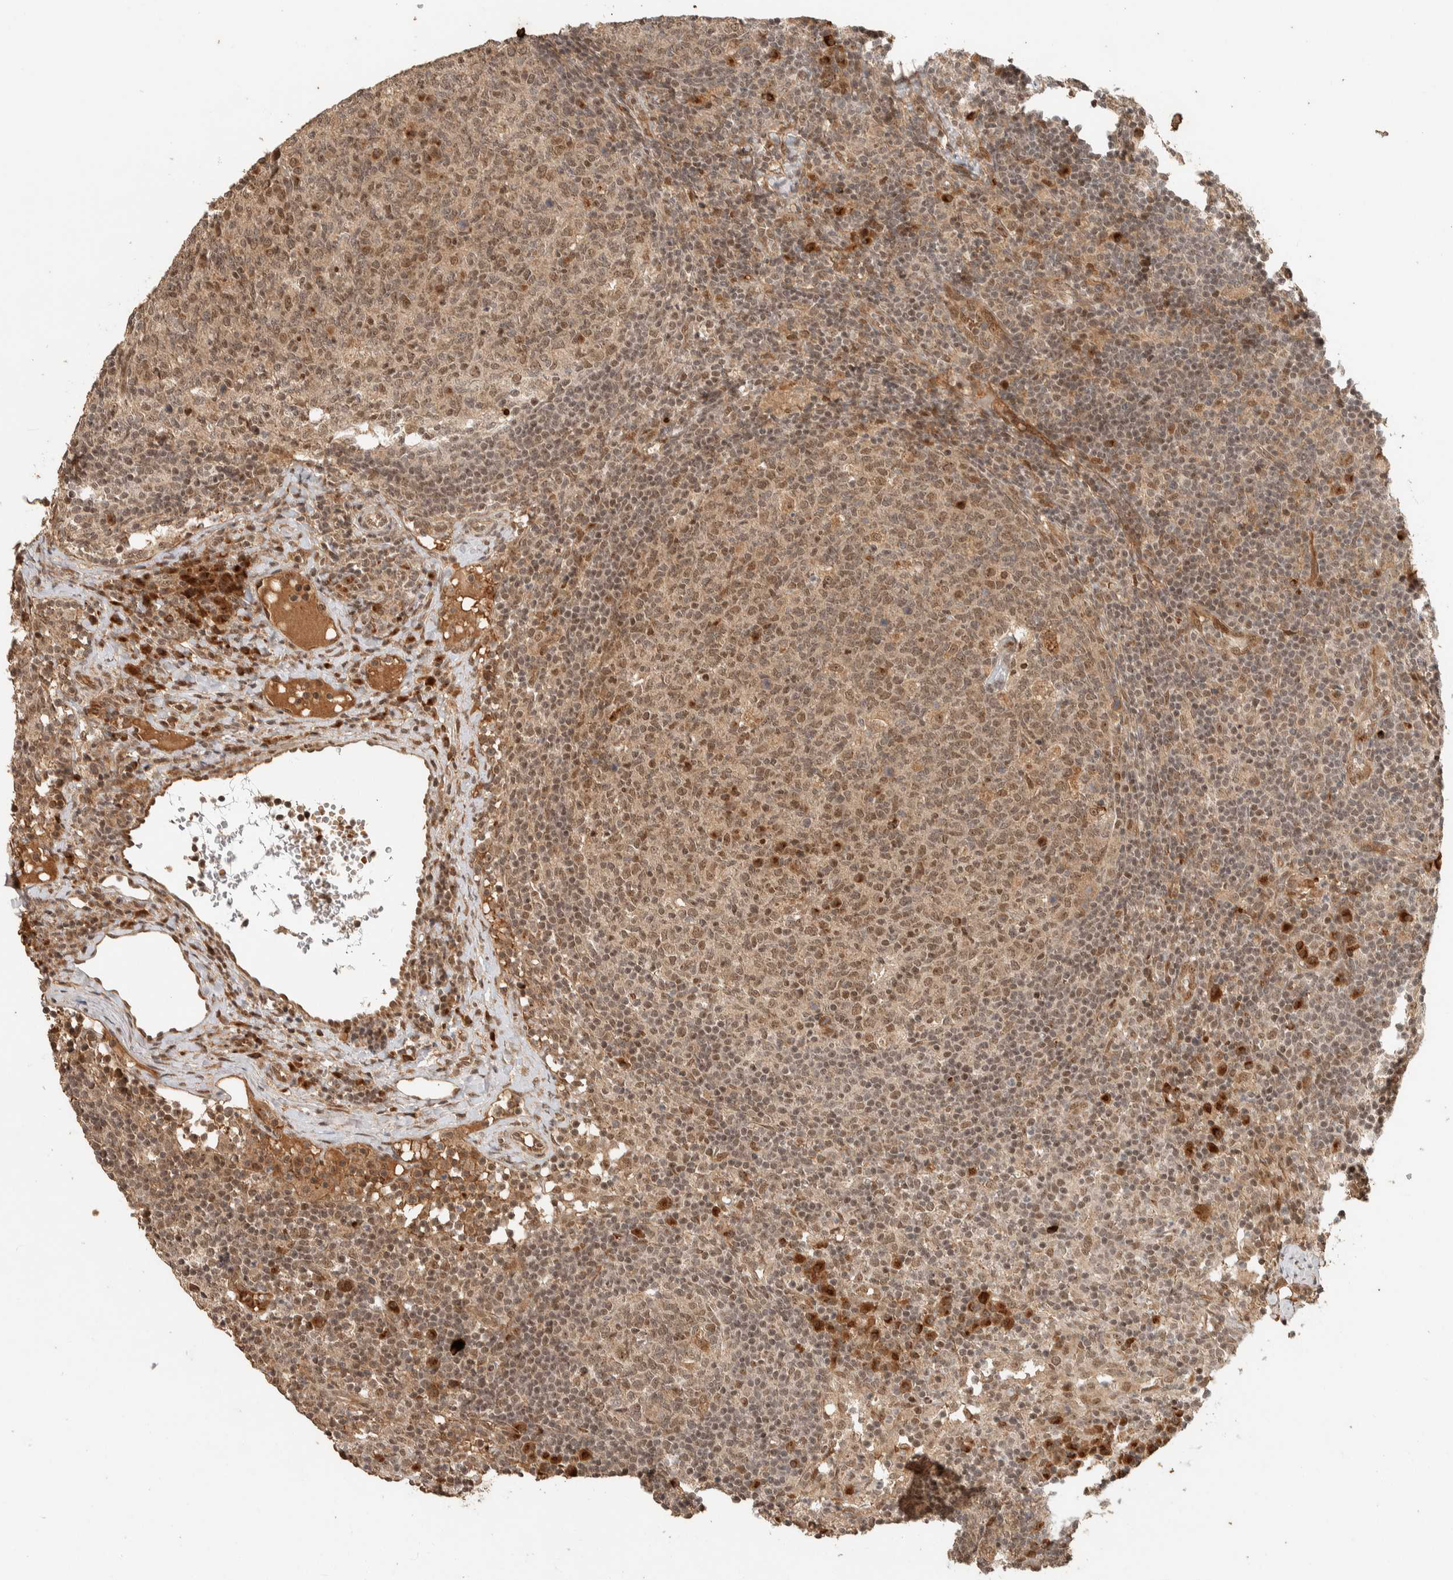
{"staining": {"intensity": "moderate", "quantity": ">75%", "location": "cytoplasmic/membranous,nuclear"}, "tissue": "lymph node", "cell_type": "Germinal center cells", "image_type": "normal", "snomed": [{"axis": "morphology", "description": "Normal tissue, NOS"}, {"axis": "morphology", "description": "Inflammation, NOS"}, {"axis": "topography", "description": "Lymph node"}], "caption": "The immunohistochemical stain highlights moderate cytoplasmic/membranous,nuclear staining in germinal center cells of normal lymph node. (brown staining indicates protein expression, while blue staining denotes nuclei).", "gene": "ZBTB2", "patient": {"sex": "male", "age": 55}}